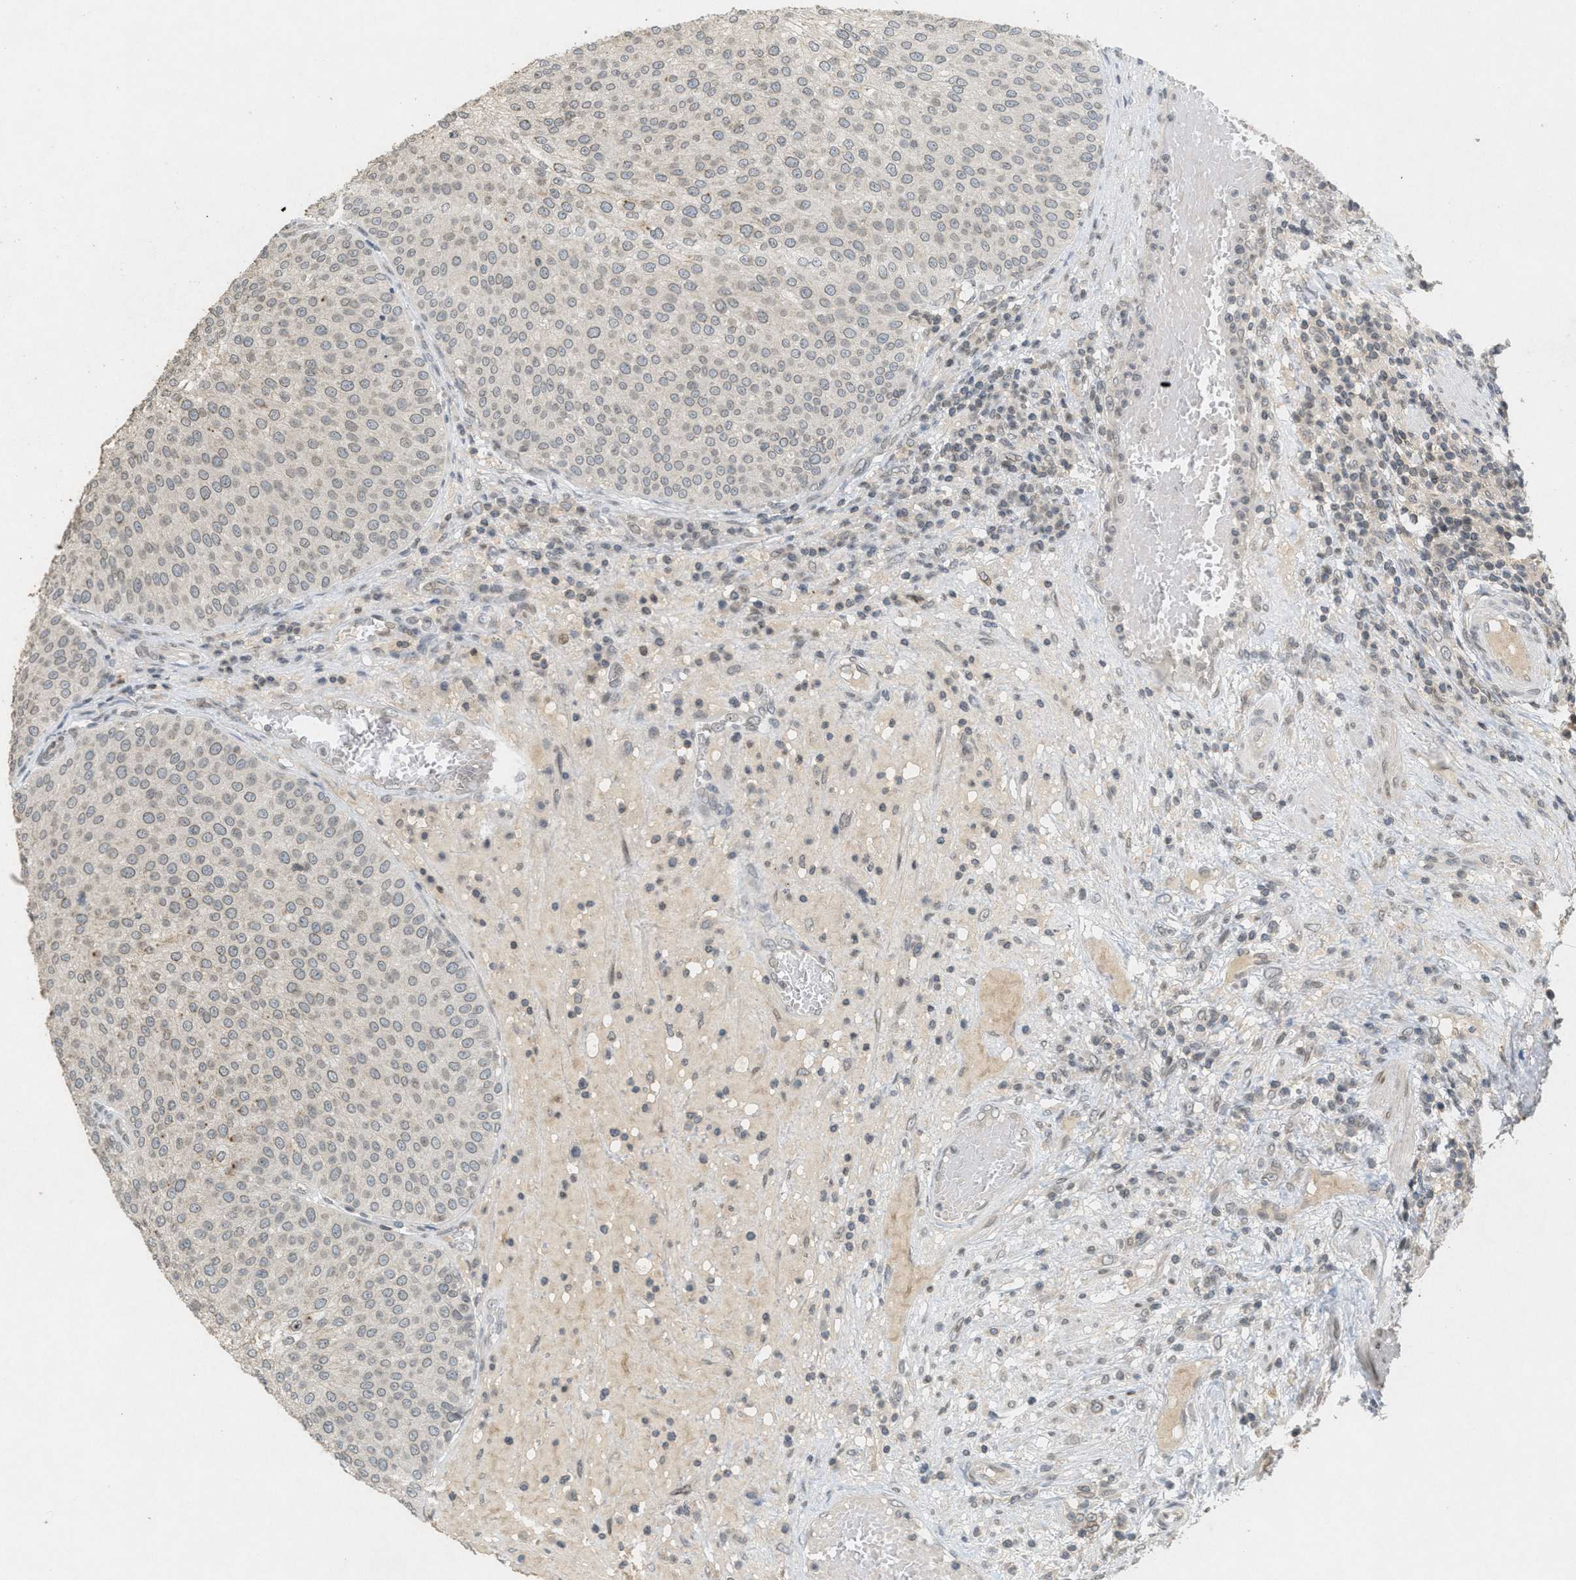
{"staining": {"intensity": "weak", "quantity": "25%-75%", "location": "cytoplasmic/membranous,nuclear"}, "tissue": "urothelial cancer", "cell_type": "Tumor cells", "image_type": "cancer", "snomed": [{"axis": "morphology", "description": "Urothelial carcinoma, Low grade"}, {"axis": "topography", "description": "Smooth muscle"}, {"axis": "topography", "description": "Urinary bladder"}], "caption": "Weak cytoplasmic/membranous and nuclear positivity is seen in approximately 25%-75% of tumor cells in urothelial cancer. Ihc stains the protein in brown and the nuclei are stained blue.", "gene": "ABHD6", "patient": {"sex": "male", "age": 60}}